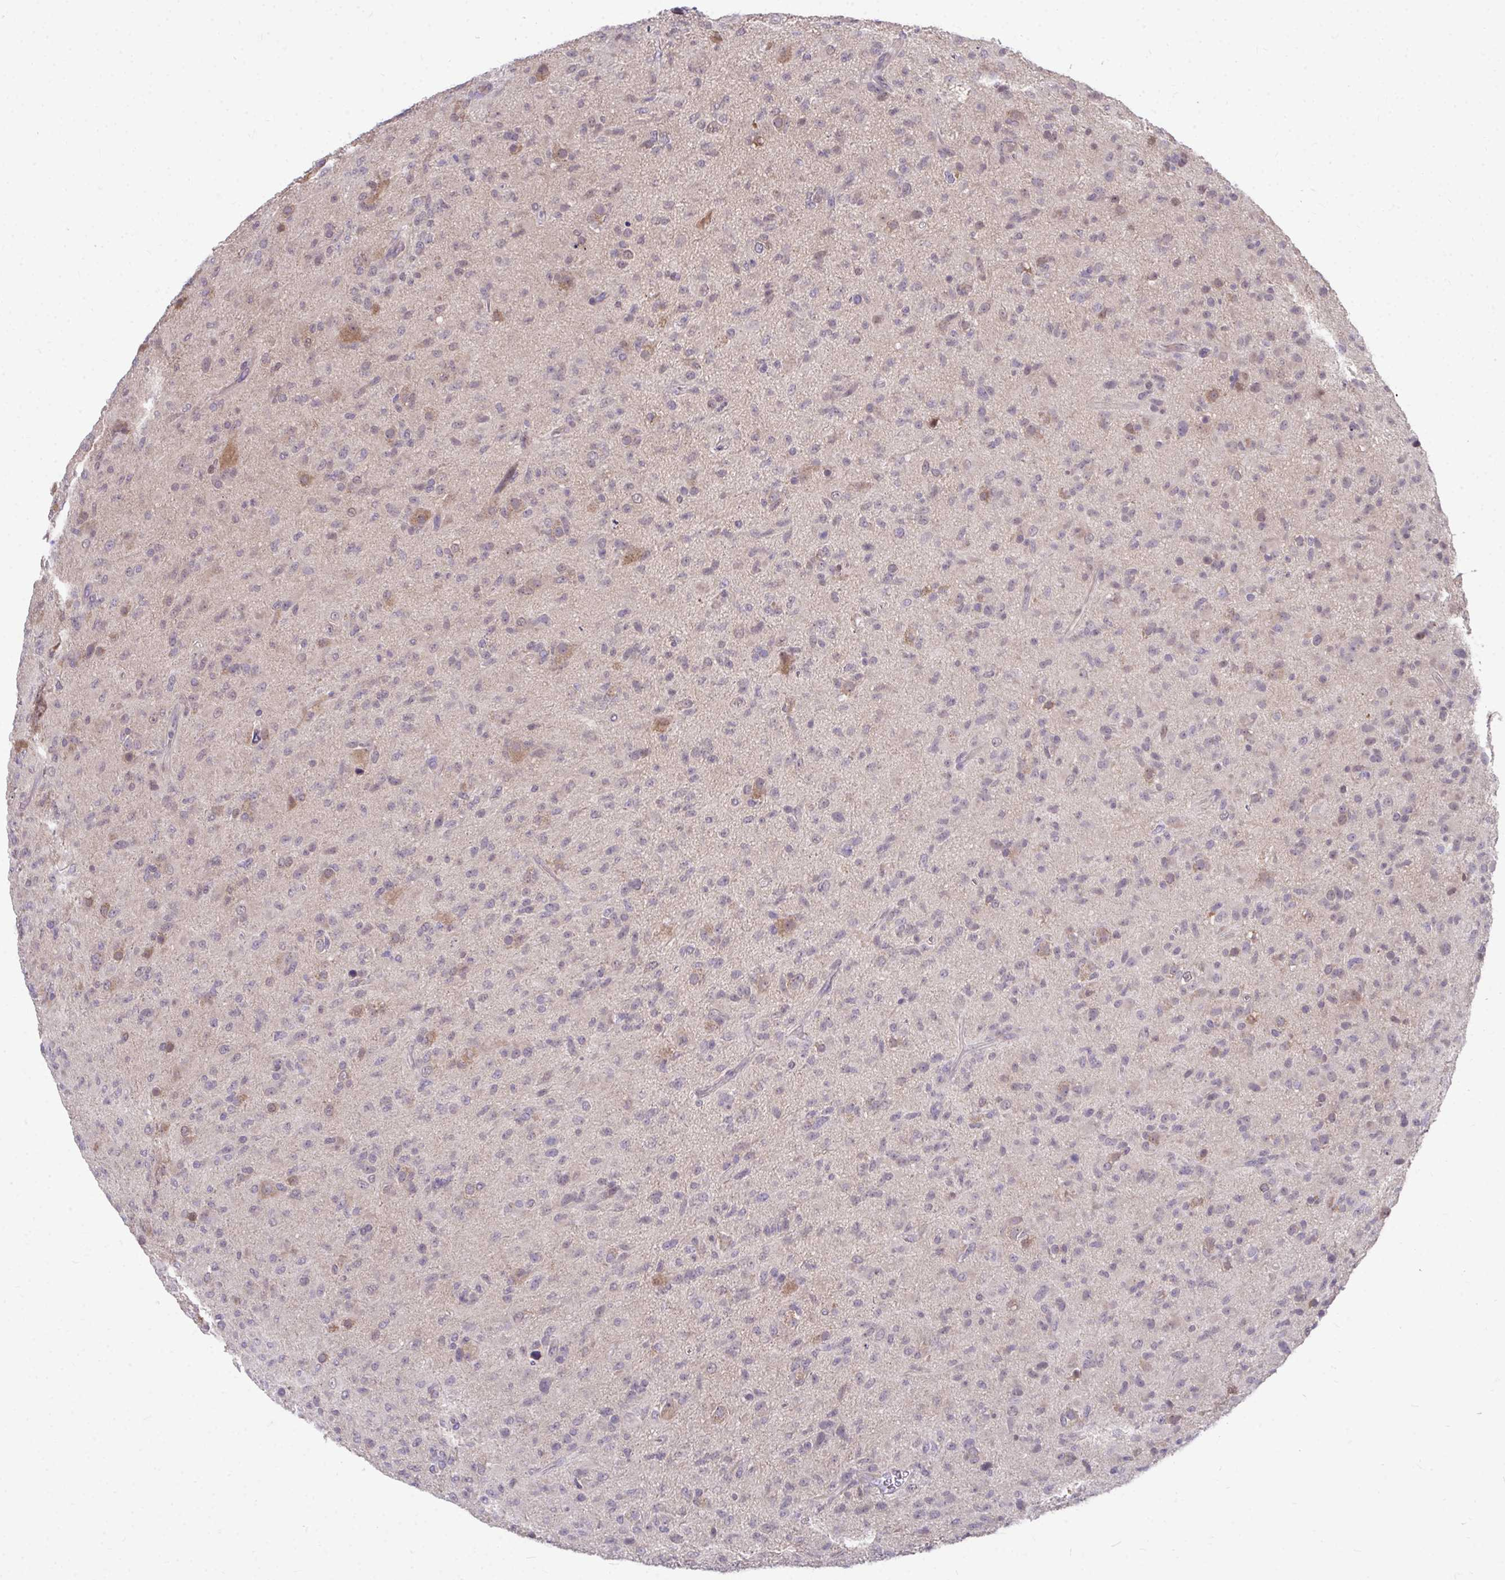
{"staining": {"intensity": "negative", "quantity": "none", "location": "none"}, "tissue": "glioma", "cell_type": "Tumor cells", "image_type": "cancer", "snomed": [{"axis": "morphology", "description": "Glioma, malignant, Low grade"}, {"axis": "topography", "description": "Brain"}], "caption": "Immunohistochemistry (IHC) image of glioma stained for a protein (brown), which exhibits no expression in tumor cells.", "gene": "MROH8", "patient": {"sex": "male", "age": 65}}